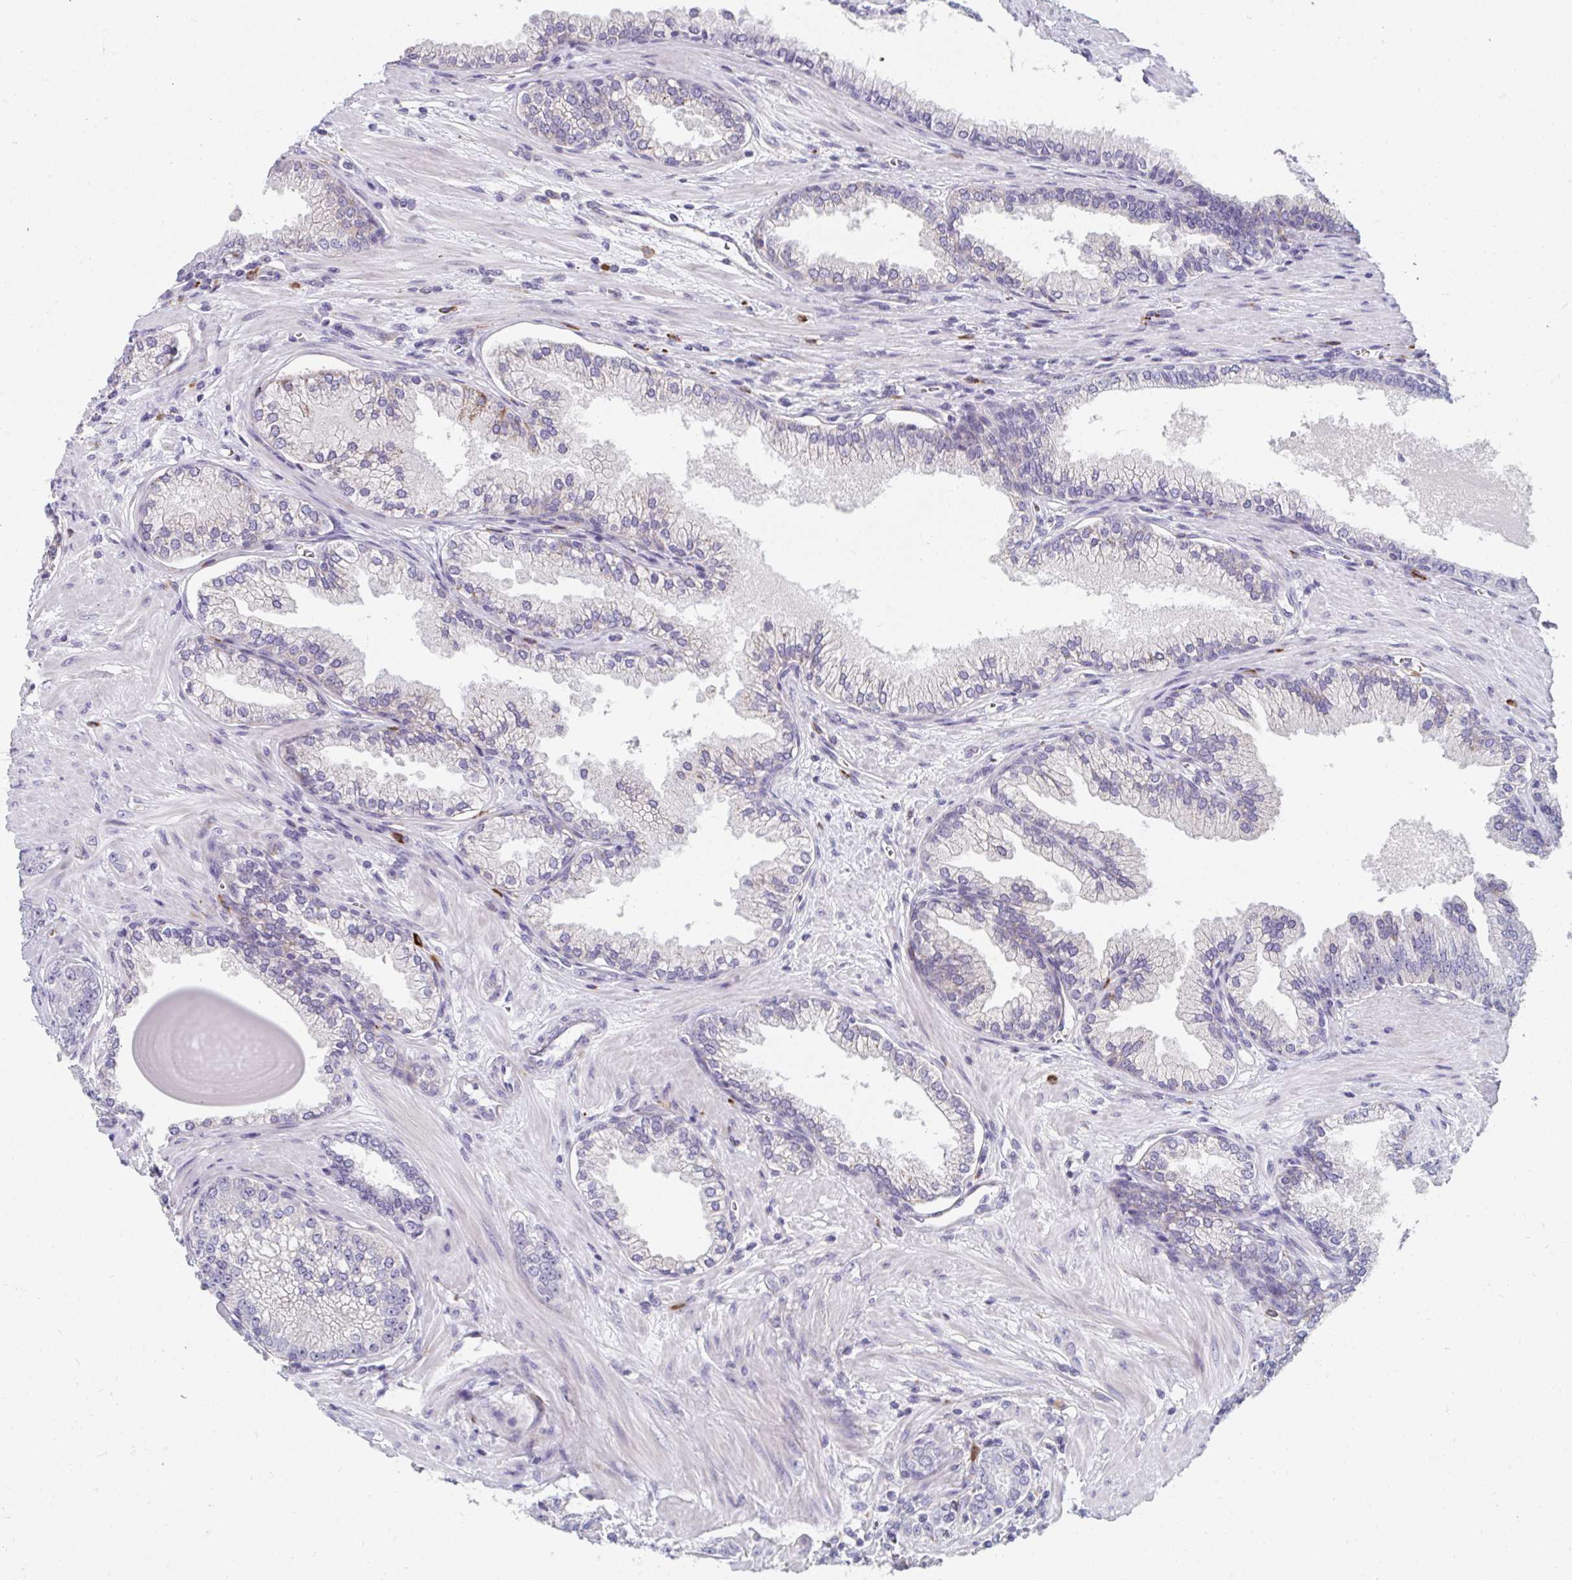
{"staining": {"intensity": "negative", "quantity": "none", "location": "none"}, "tissue": "prostate cancer", "cell_type": "Tumor cells", "image_type": "cancer", "snomed": [{"axis": "morphology", "description": "Adenocarcinoma, Low grade"}, {"axis": "topography", "description": "Prostate"}], "caption": "This is an IHC image of adenocarcinoma (low-grade) (prostate). There is no expression in tumor cells.", "gene": "EIF1AD", "patient": {"sex": "male", "age": 61}}